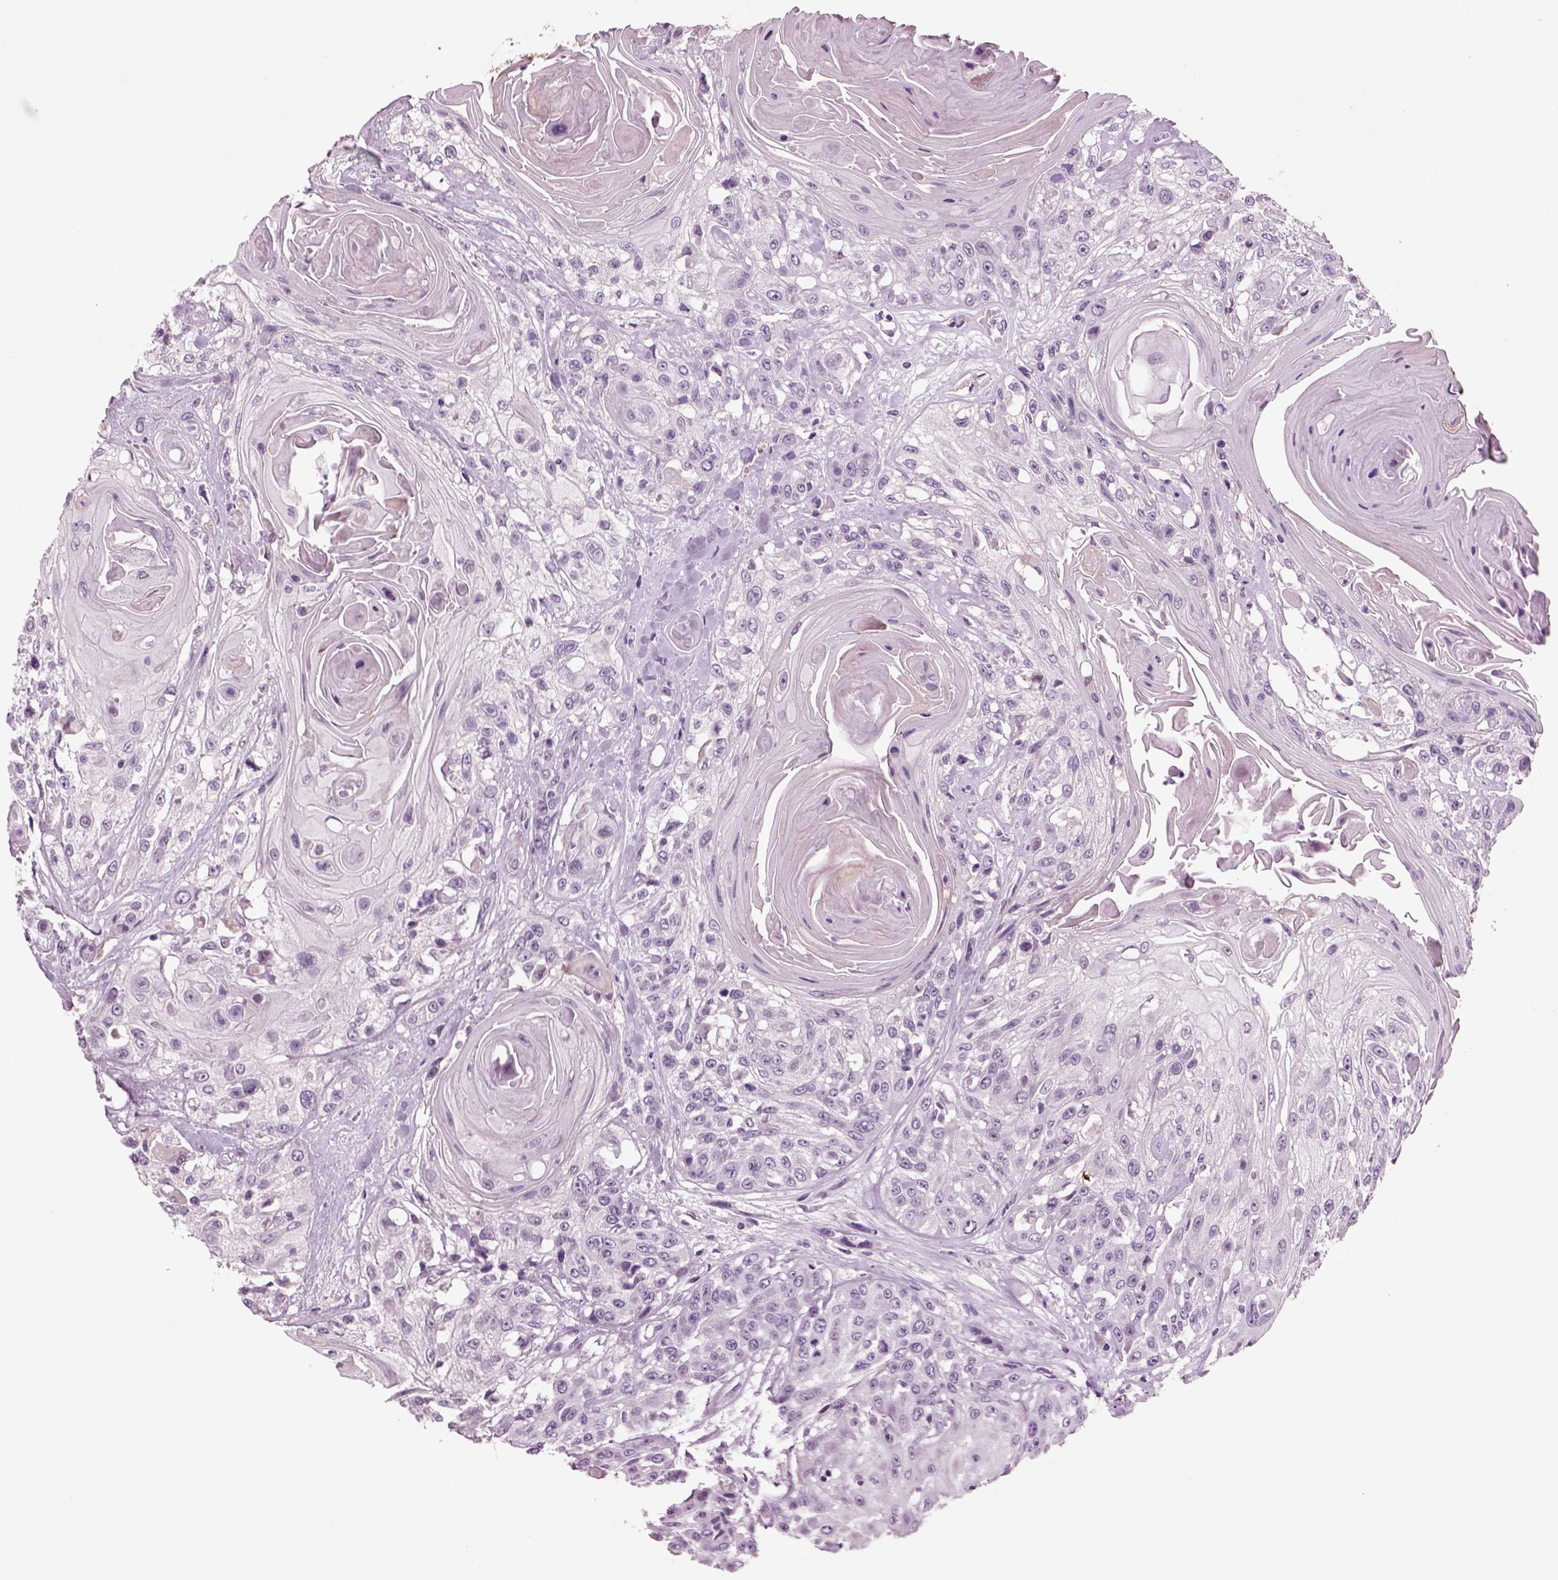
{"staining": {"intensity": "negative", "quantity": "none", "location": "none"}, "tissue": "head and neck cancer", "cell_type": "Tumor cells", "image_type": "cancer", "snomed": [{"axis": "morphology", "description": "Squamous cell carcinoma, NOS"}, {"axis": "topography", "description": "Head-Neck"}], "caption": "IHC micrograph of neoplastic tissue: human squamous cell carcinoma (head and neck) stained with DAB (3,3'-diaminobenzidine) shows no significant protein staining in tumor cells.", "gene": "CHGB", "patient": {"sex": "female", "age": 59}}